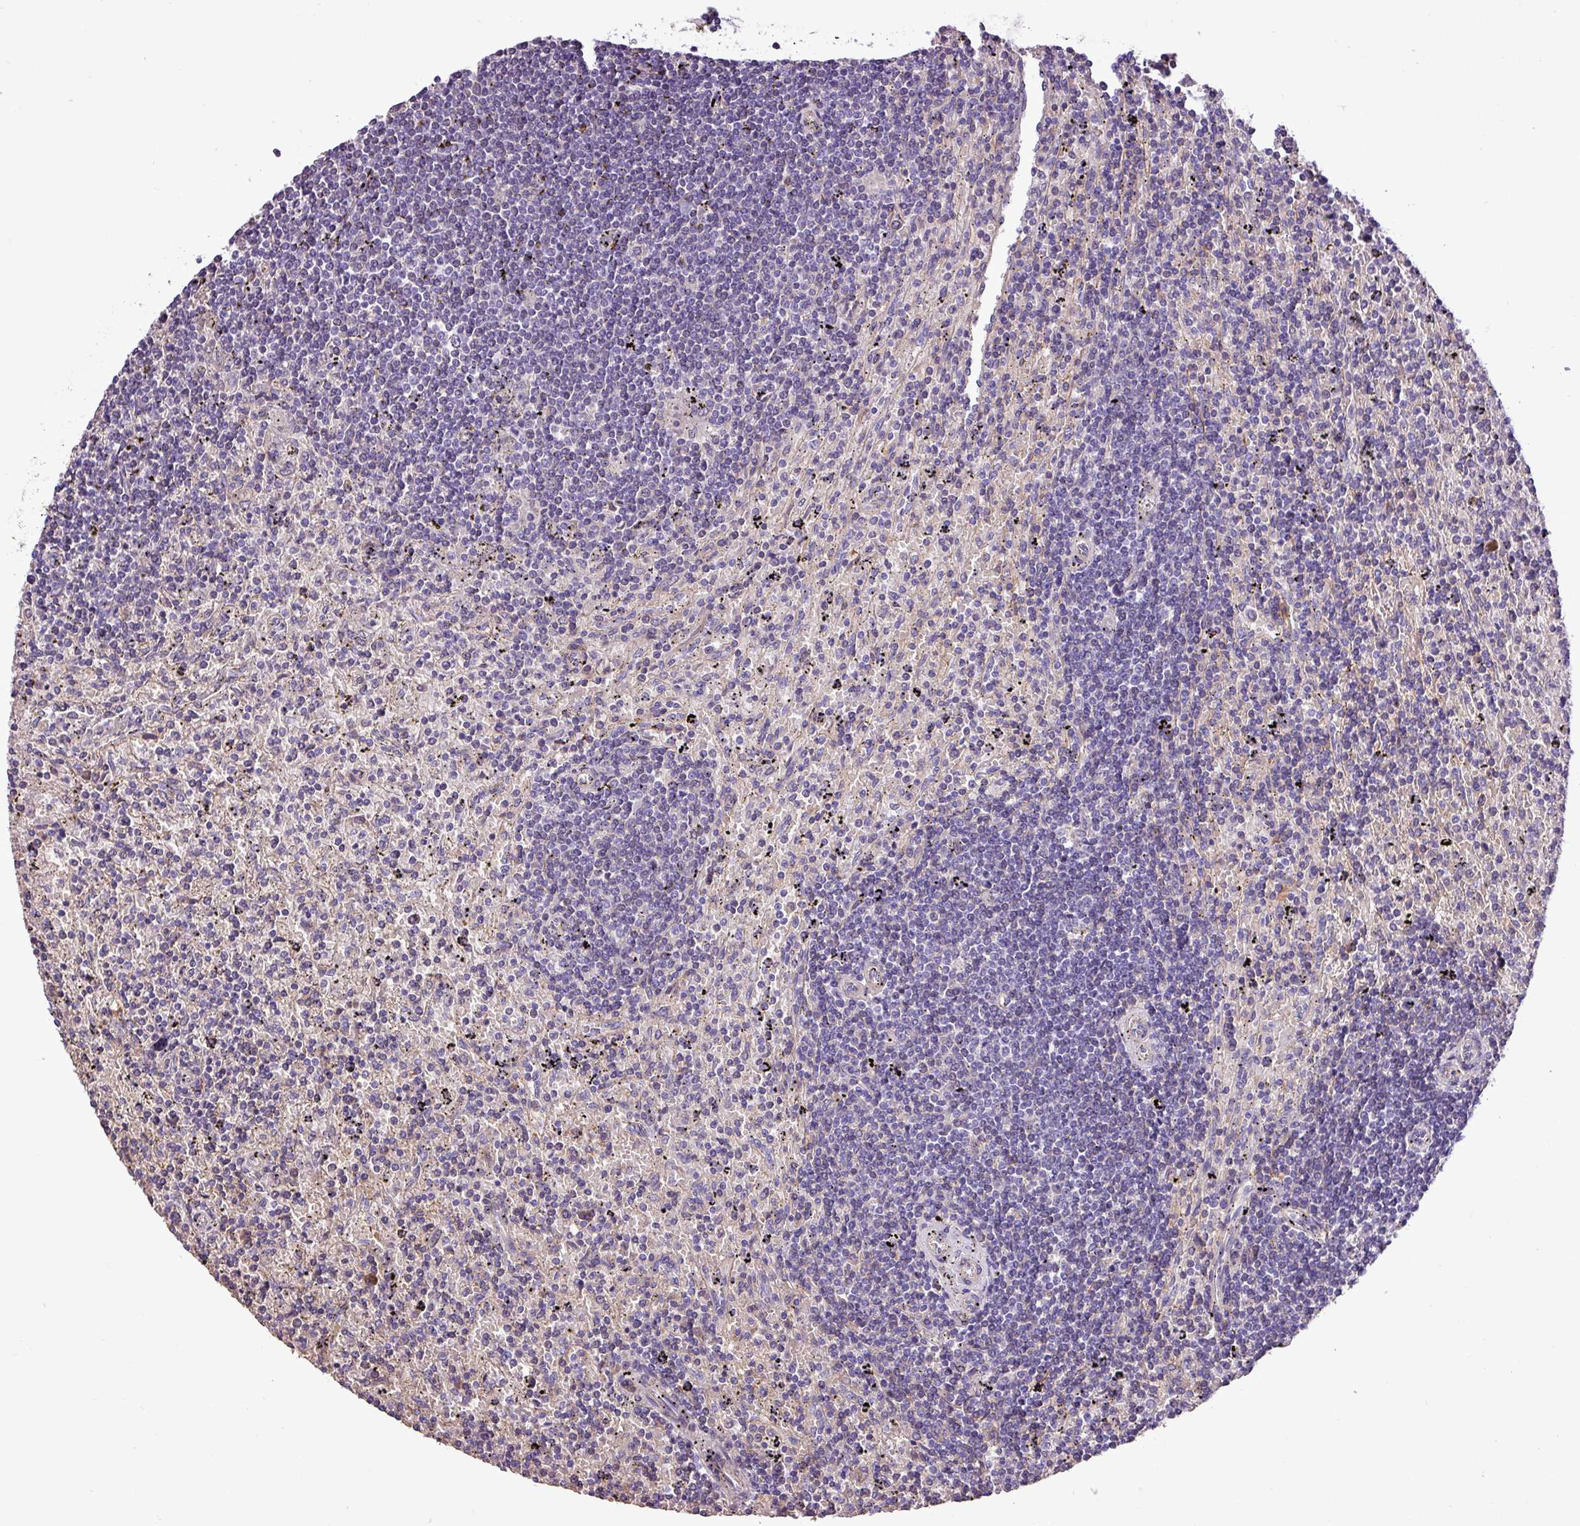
{"staining": {"intensity": "negative", "quantity": "none", "location": "none"}, "tissue": "lymphoma", "cell_type": "Tumor cells", "image_type": "cancer", "snomed": [{"axis": "morphology", "description": "Malignant lymphoma, non-Hodgkin's type, Low grade"}, {"axis": "topography", "description": "Spleen"}], "caption": "A photomicrograph of human lymphoma is negative for staining in tumor cells. (Brightfield microscopy of DAB (3,3'-diaminobenzidine) immunohistochemistry at high magnification).", "gene": "C11orf91", "patient": {"sex": "male", "age": 76}}